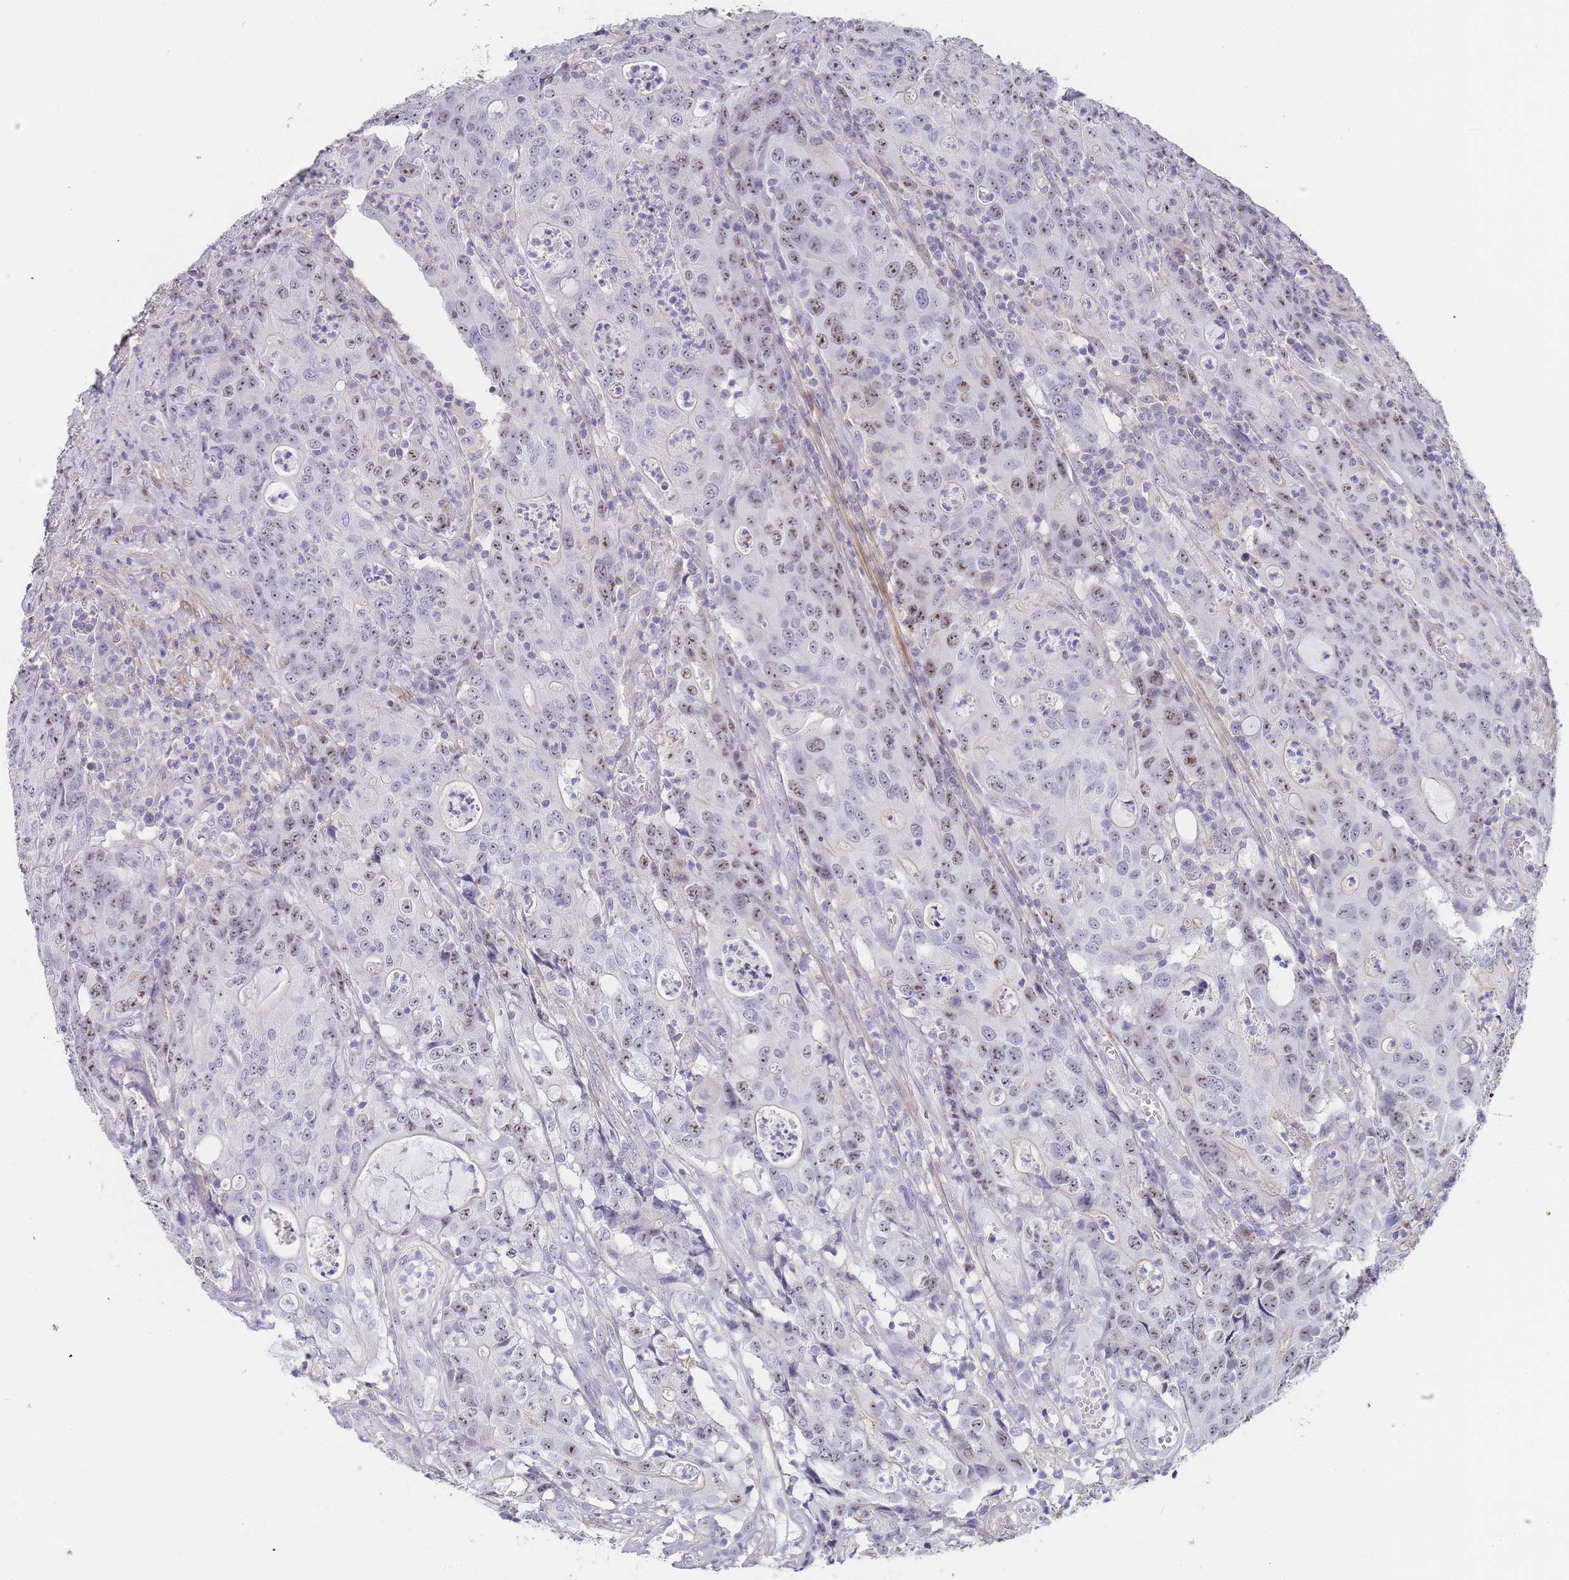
{"staining": {"intensity": "moderate", "quantity": ">75%", "location": "nuclear"}, "tissue": "colorectal cancer", "cell_type": "Tumor cells", "image_type": "cancer", "snomed": [{"axis": "morphology", "description": "Adenocarcinoma, NOS"}, {"axis": "topography", "description": "Colon"}], "caption": "An IHC photomicrograph of neoplastic tissue is shown. Protein staining in brown highlights moderate nuclear positivity in colorectal cancer within tumor cells.", "gene": "NOP14", "patient": {"sex": "male", "age": 83}}